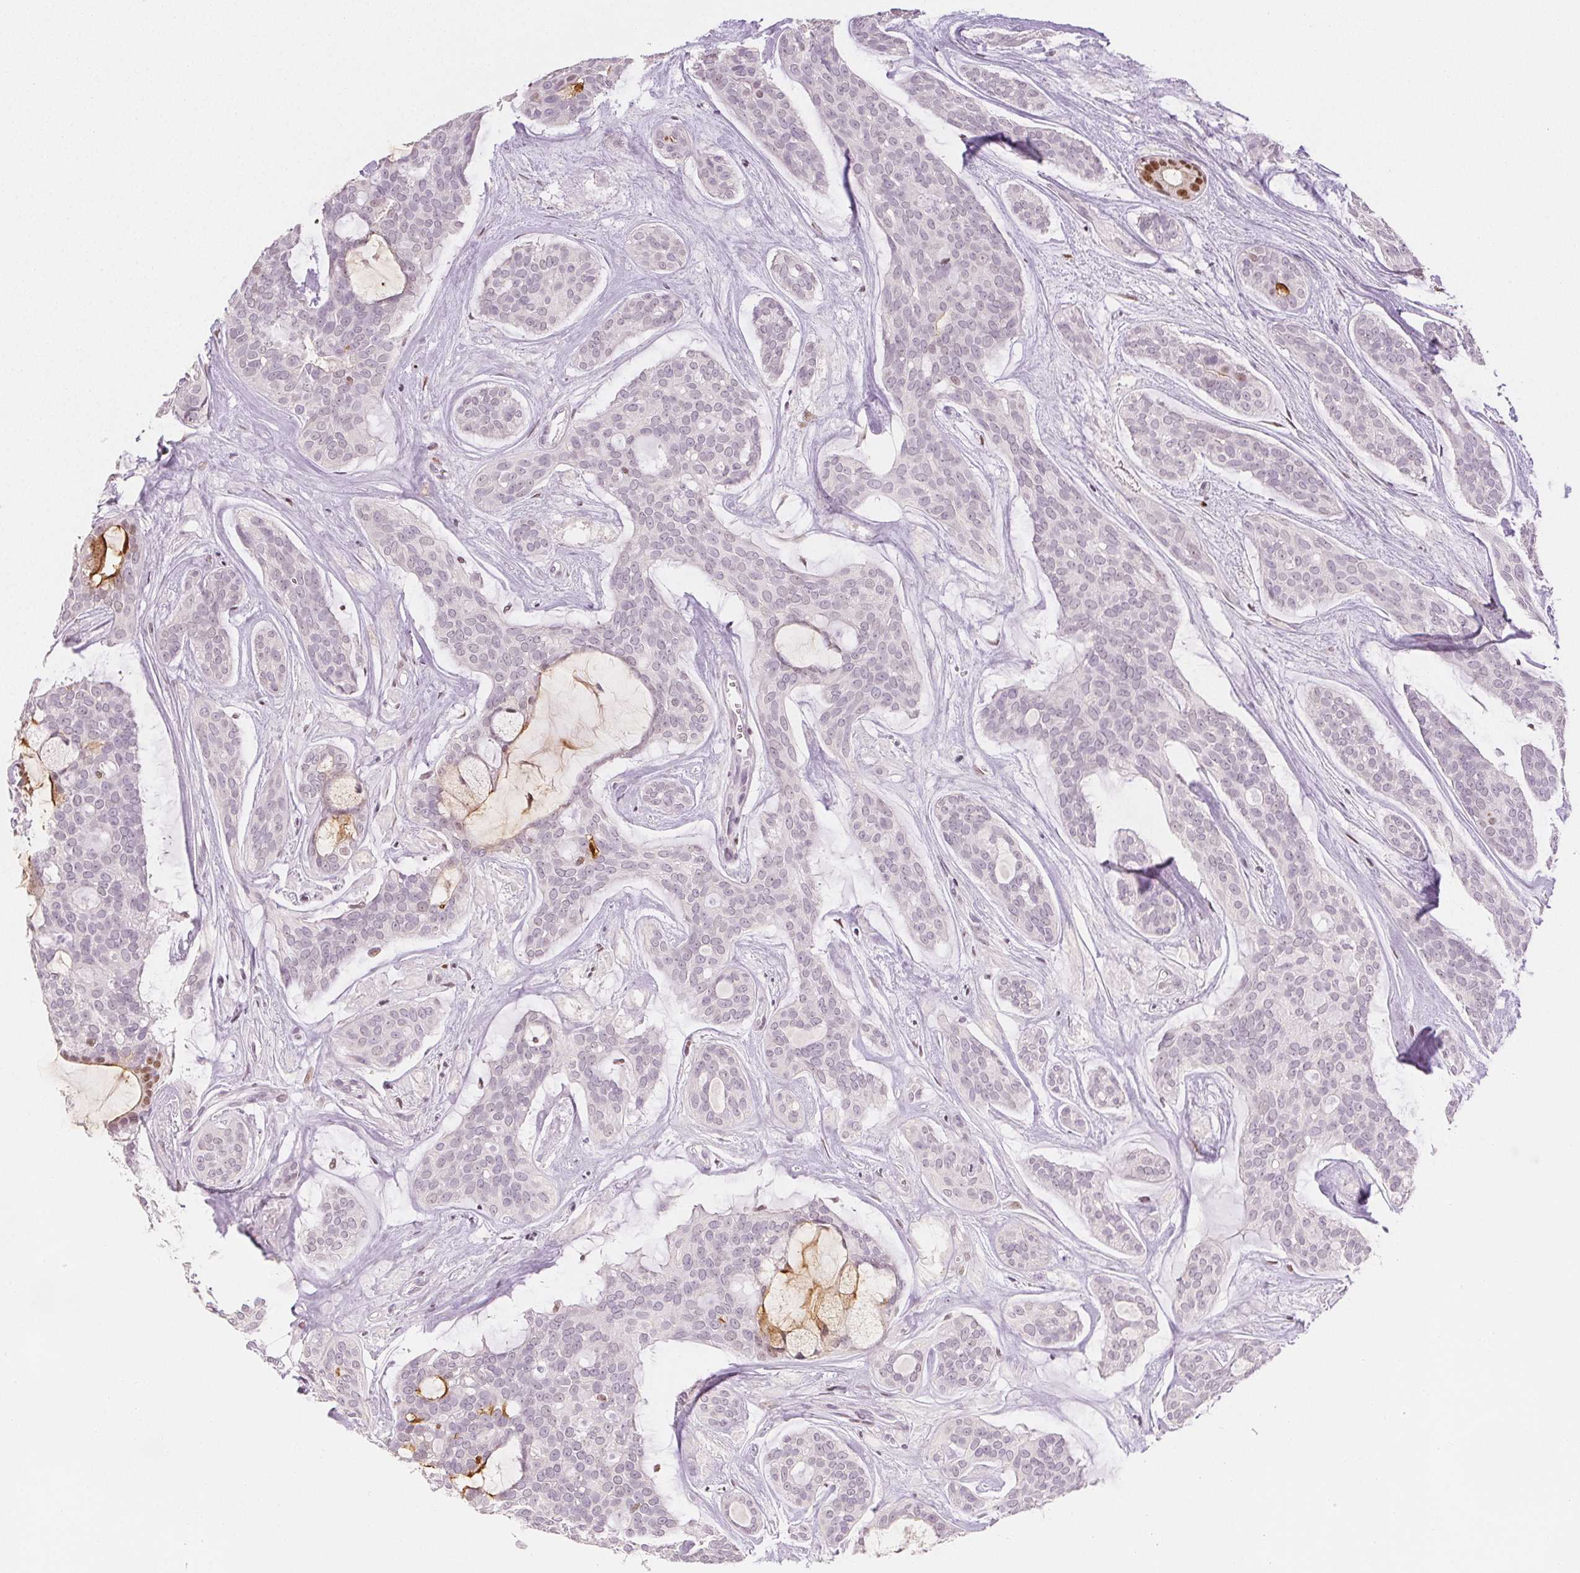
{"staining": {"intensity": "moderate", "quantity": "<25%", "location": "cytoplasmic/membranous,nuclear"}, "tissue": "head and neck cancer", "cell_type": "Tumor cells", "image_type": "cancer", "snomed": [{"axis": "morphology", "description": "Adenocarcinoma, NOS"}, {"axis": "topography", "description": "Head-Neck"}], "caption": "Immunohistochemistry (DAB) staining of head and neck cancer (adenocarcinoma) displays moderate cytoplasmic/membranous and nuclear protein staining in approximately <25% of tumor cells. (DAB (3,3'-diaminobenzidine) IHC, brown staining for protein, blue staining for nuclei).", "gene": "RUNX2", "patient": {"sex": "male", "age": 66}}